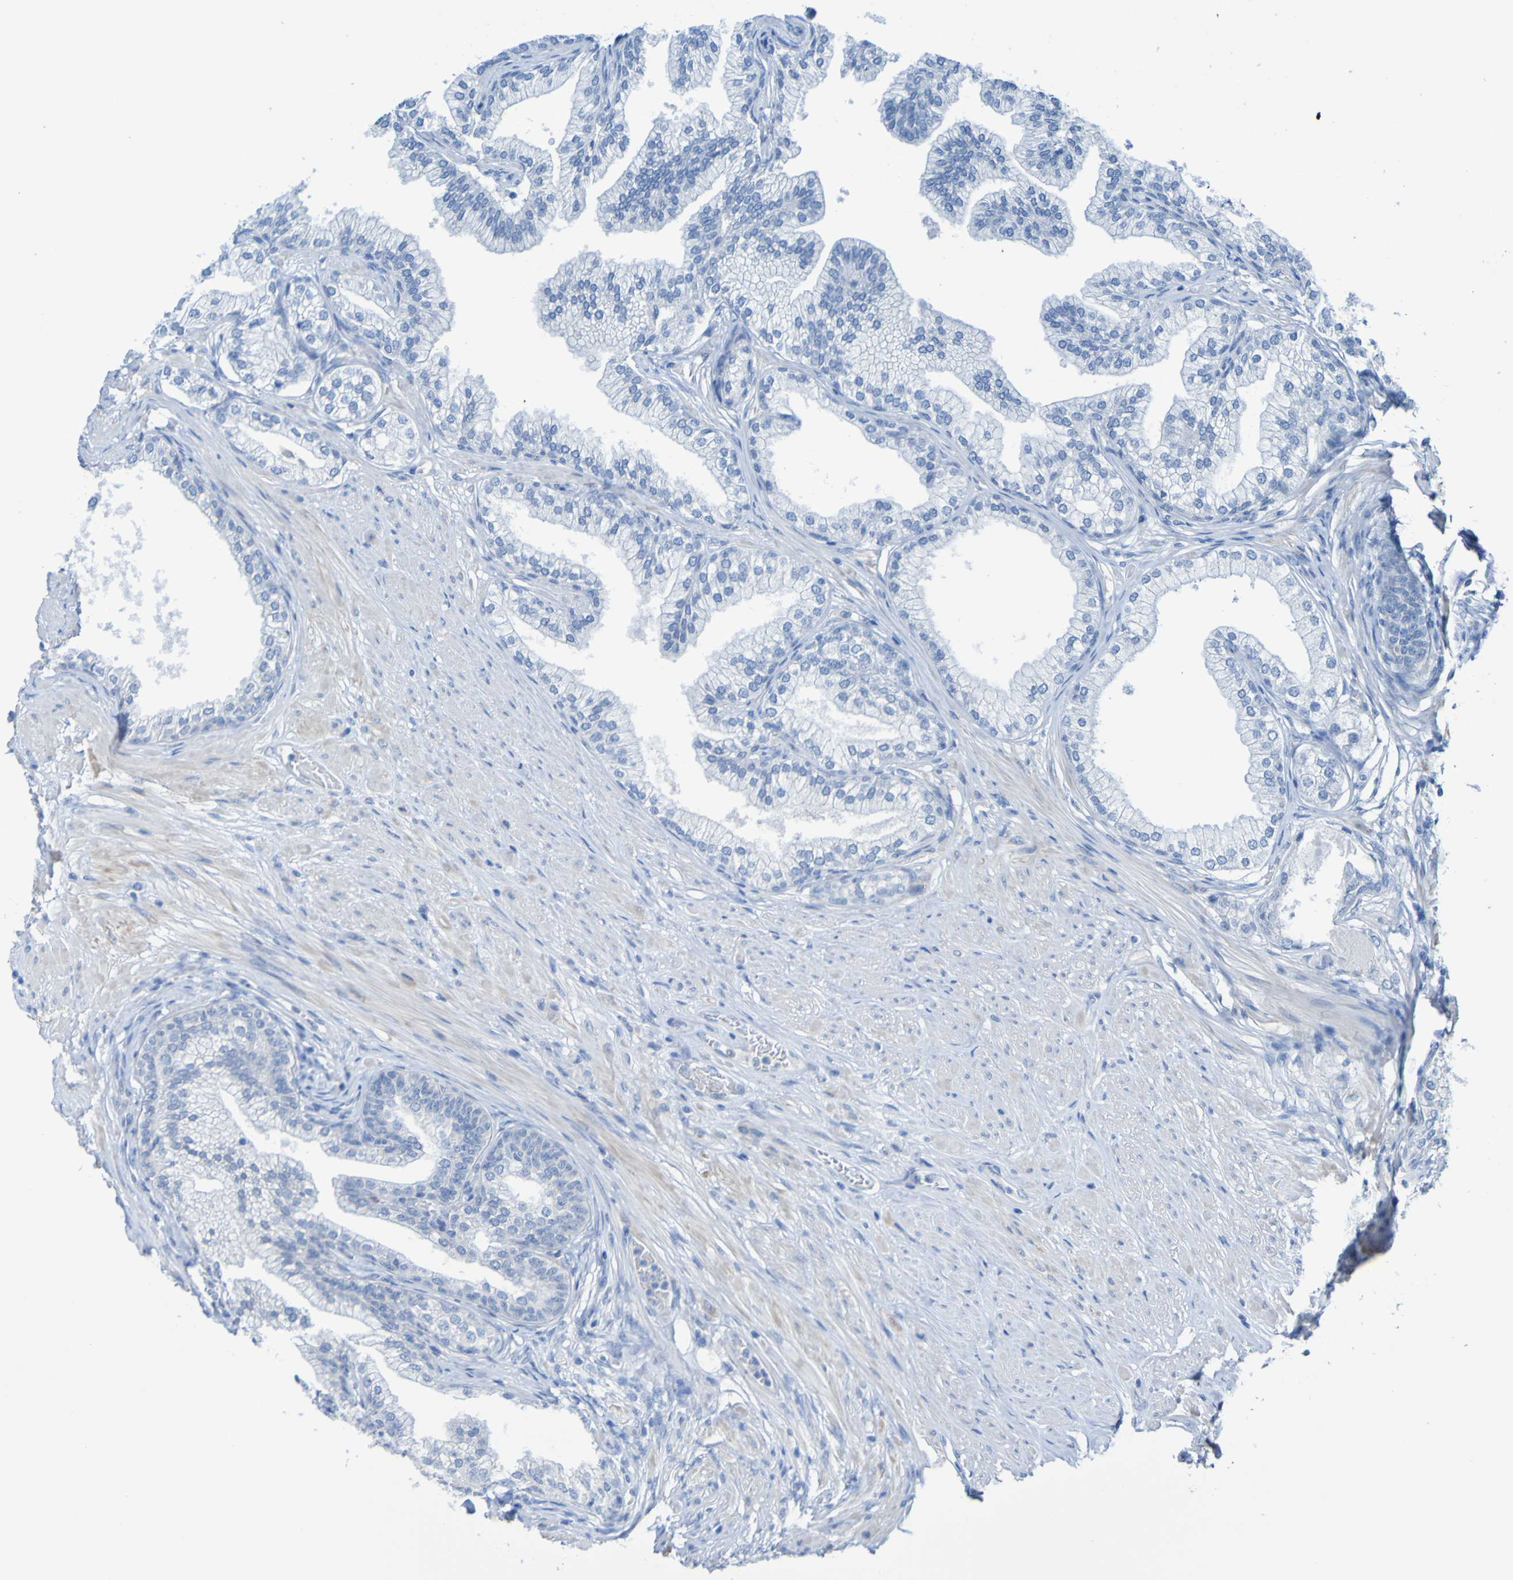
{"staining": {"intensity": "negative", "quantity": "none", "location": "none"}, "tissue": "prostate", "cell_type": "Glandular cells", "image_type": "normal", "snomed": [{"axis": "morphology", "description": "Normal tissue, NOS"}, {"axis": "morphology", "description": "Urothelial carcinoma, Low grade"}, {"axis": "topography", "description": "Urinary bladder"}, {"axis": "topography", "description": "Prostate"}], "caption": "This photomicrograph is of benign prostate stained with immunohistochemistry to label a protein in brown with the nuclei are counter-stained blue. There is no staining in glandular cells. (Brightfield microscopy of DAB (3,3'-diaminobenzidine) immunohistochemistry at high magnification).", "gene": "ACMSD", "patient": {"sex": "male", "age": 60}}